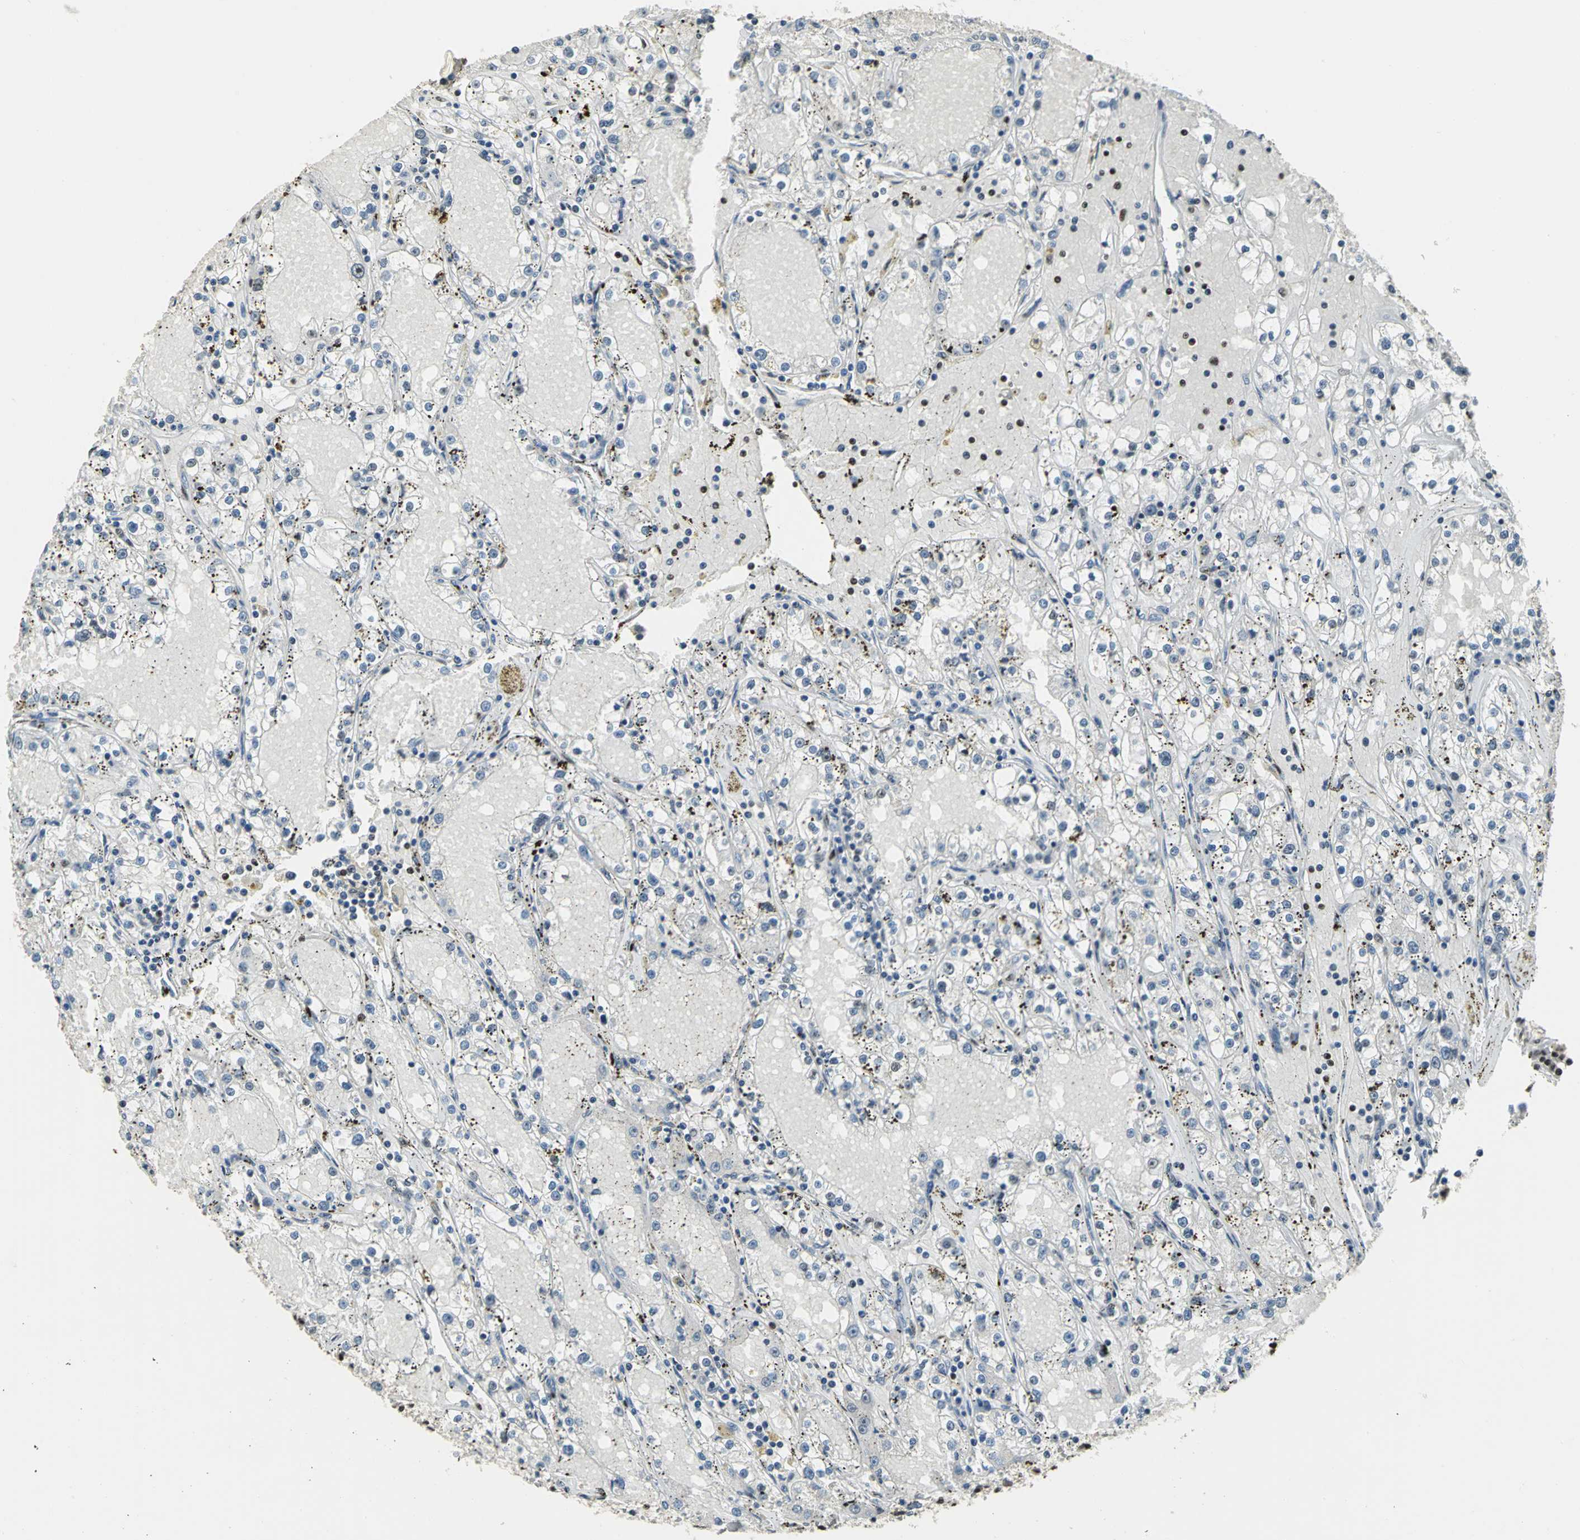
{"staining": {"intensity": "negative", "quantity": "none", "location": "none"}, "tissue": "renal cancer", "cell_type": "Tumor cells", "image_type": "cancer", "snomed": [{"axis": "morphology", "description": "Adenocarcinoma, NOS"}, {"axis": "topography", "description": "Kidney"}], "caption": "This is an immunohistochemistry (IHC) photomicrograph of human adenocarcinoma (renal). There is no expression in tumor cells.", "gene": "UBTF", "patient": {"sex": "male", "age": 56}}